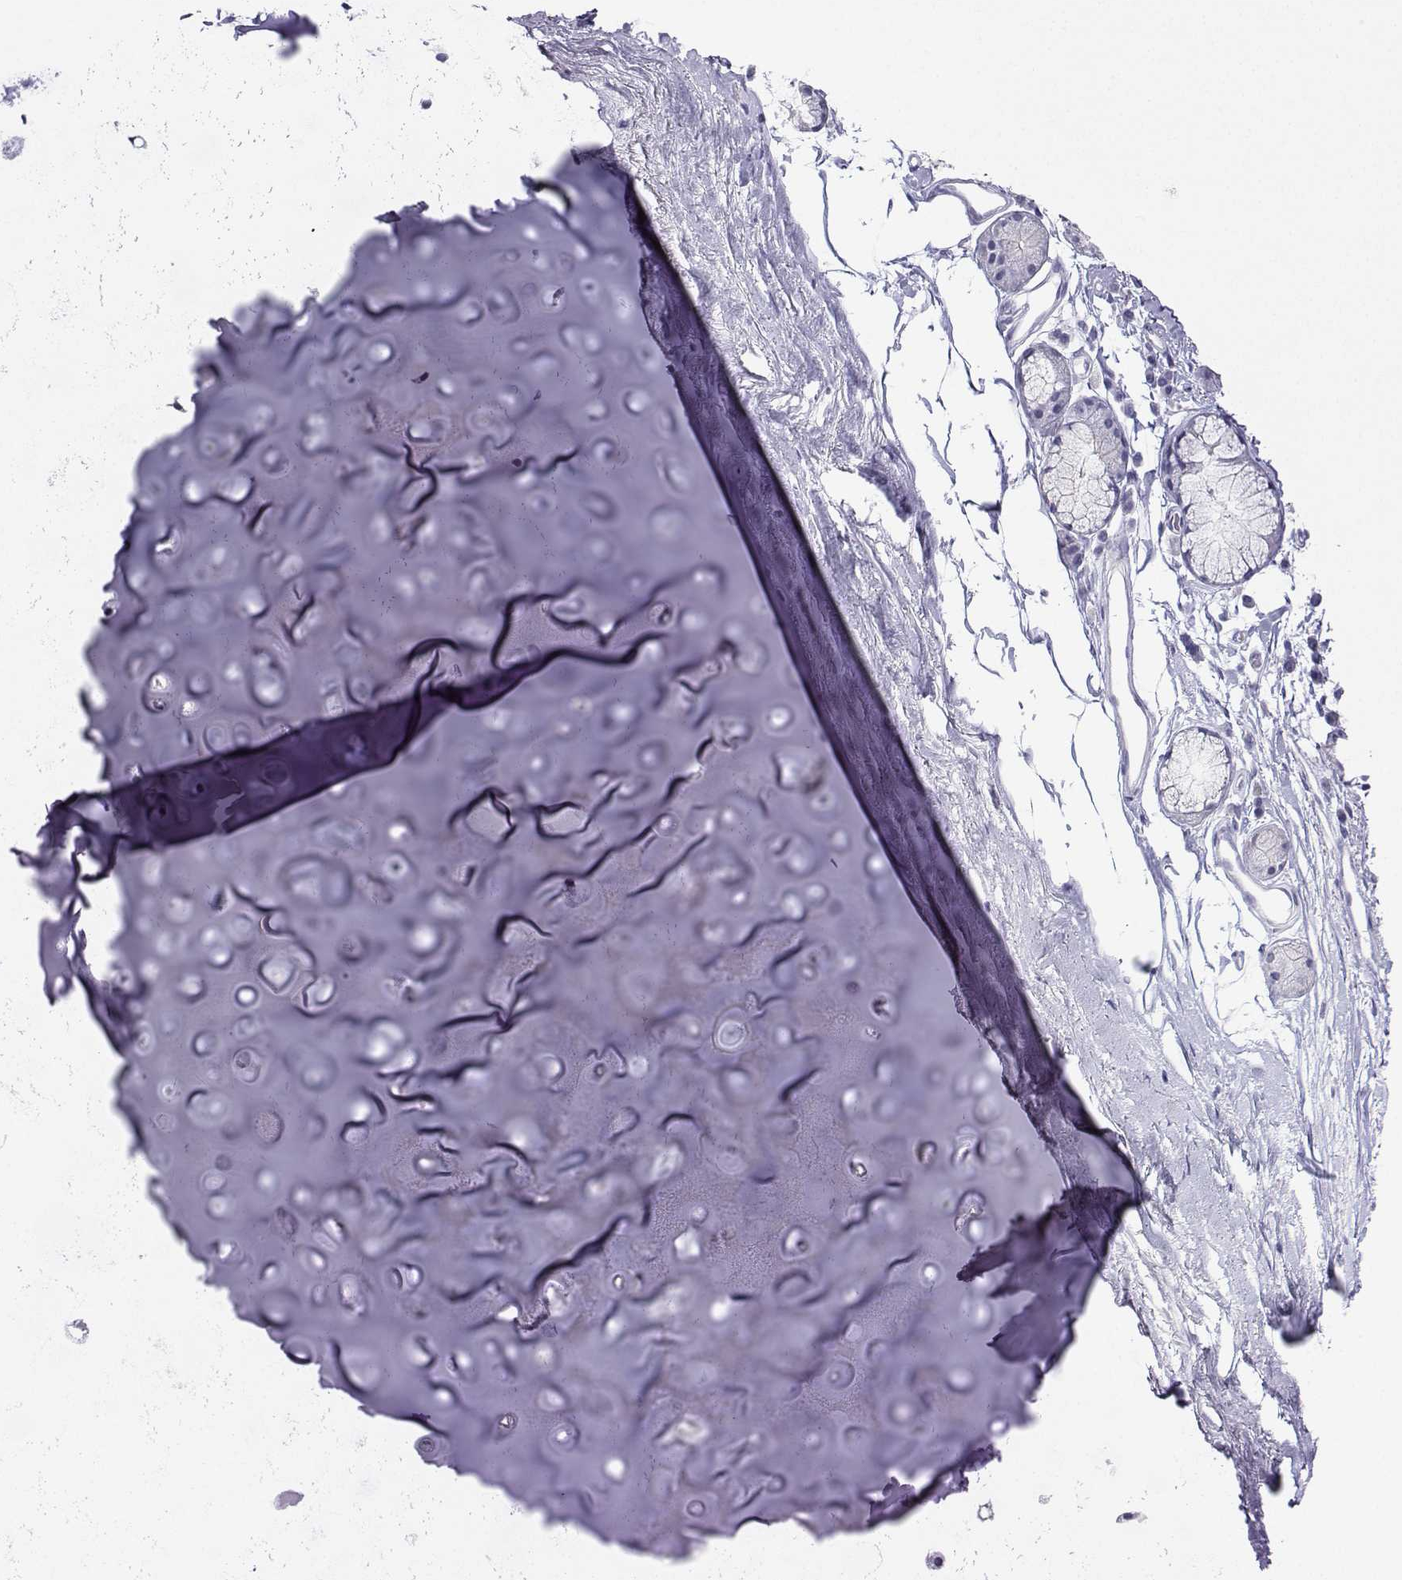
{"staining": {"intensity": "negative", "quantity": "none", "location": "none"}, "tissue": "adipose tissue", "cell_type": "Adipocytes", "image_type": "normal", "snomed": [{"axis": "morphology", "description": "Normal tissue, NOS"}, {"axis": "topography", "description": "Cartilage tissue"}, {"axis": "topography", "description": "Bronchus"}], "caption": "Adipocytes are negative for protein expression in unremarkable human adipose tissue. The staining is performed using DAB brown chromogen with nuclei counter-stained in using hematoxylin.", "gene": "KIF17", "patient": {"sex": "female", "age": 79}}